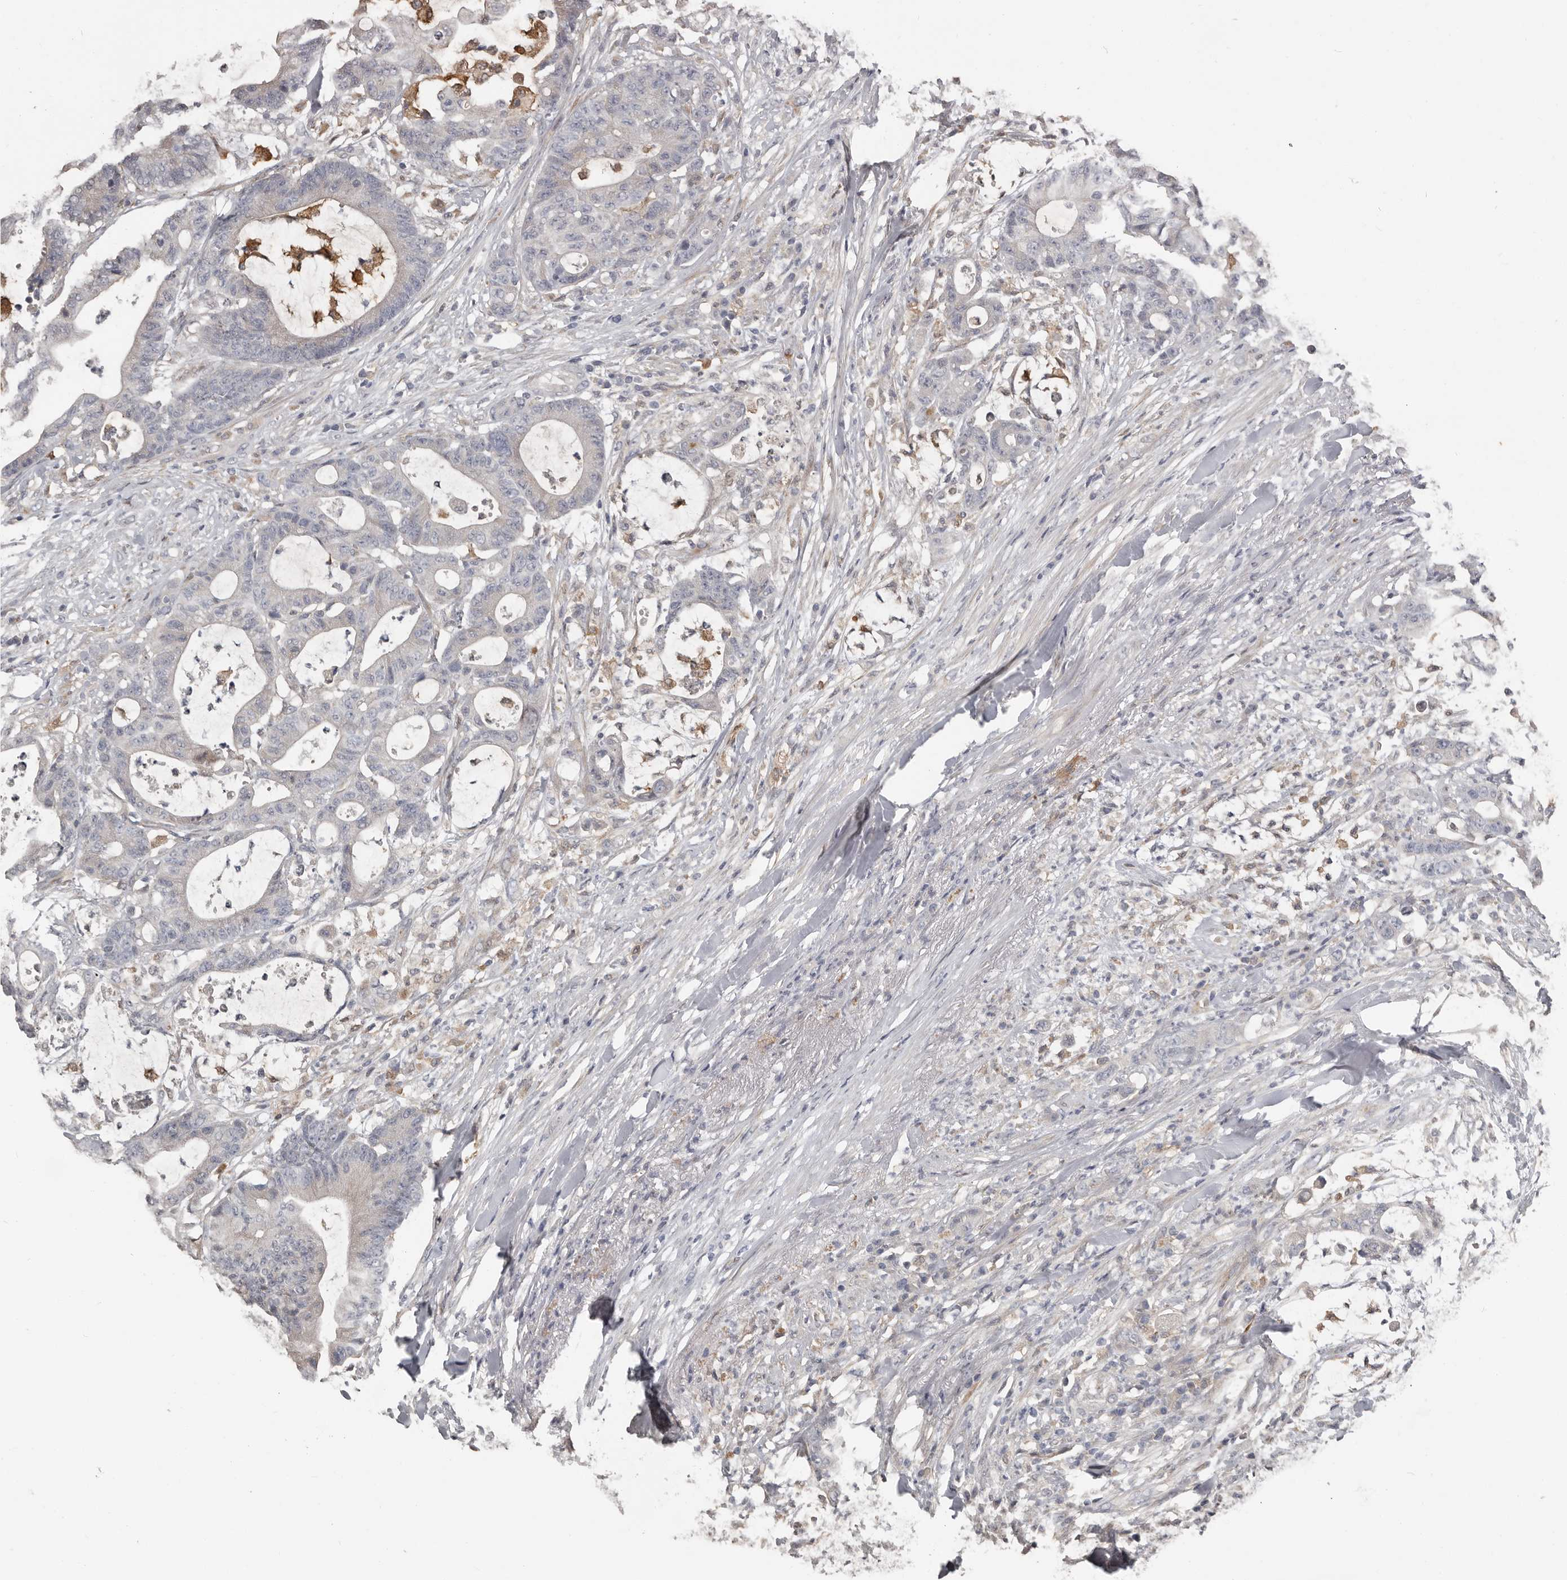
{"staining": {"intensity": "negative", "quantity": "none", "location": "none"}, "tissue": "colorectal cancer", "cell_type": "Tumor cells", "image_type": "cancer", "snomed": [{"axis": "morphology", "description": "Adenocarcinoma, NOS"}, {"axis": "topography", "description": "Colon"}], "caption": "Colorectal cancer stained for a protein using IHC reveals no staining tumor cells.", "gene": "KCNJ8", "patient": {"sex": "female", "age": 84}}